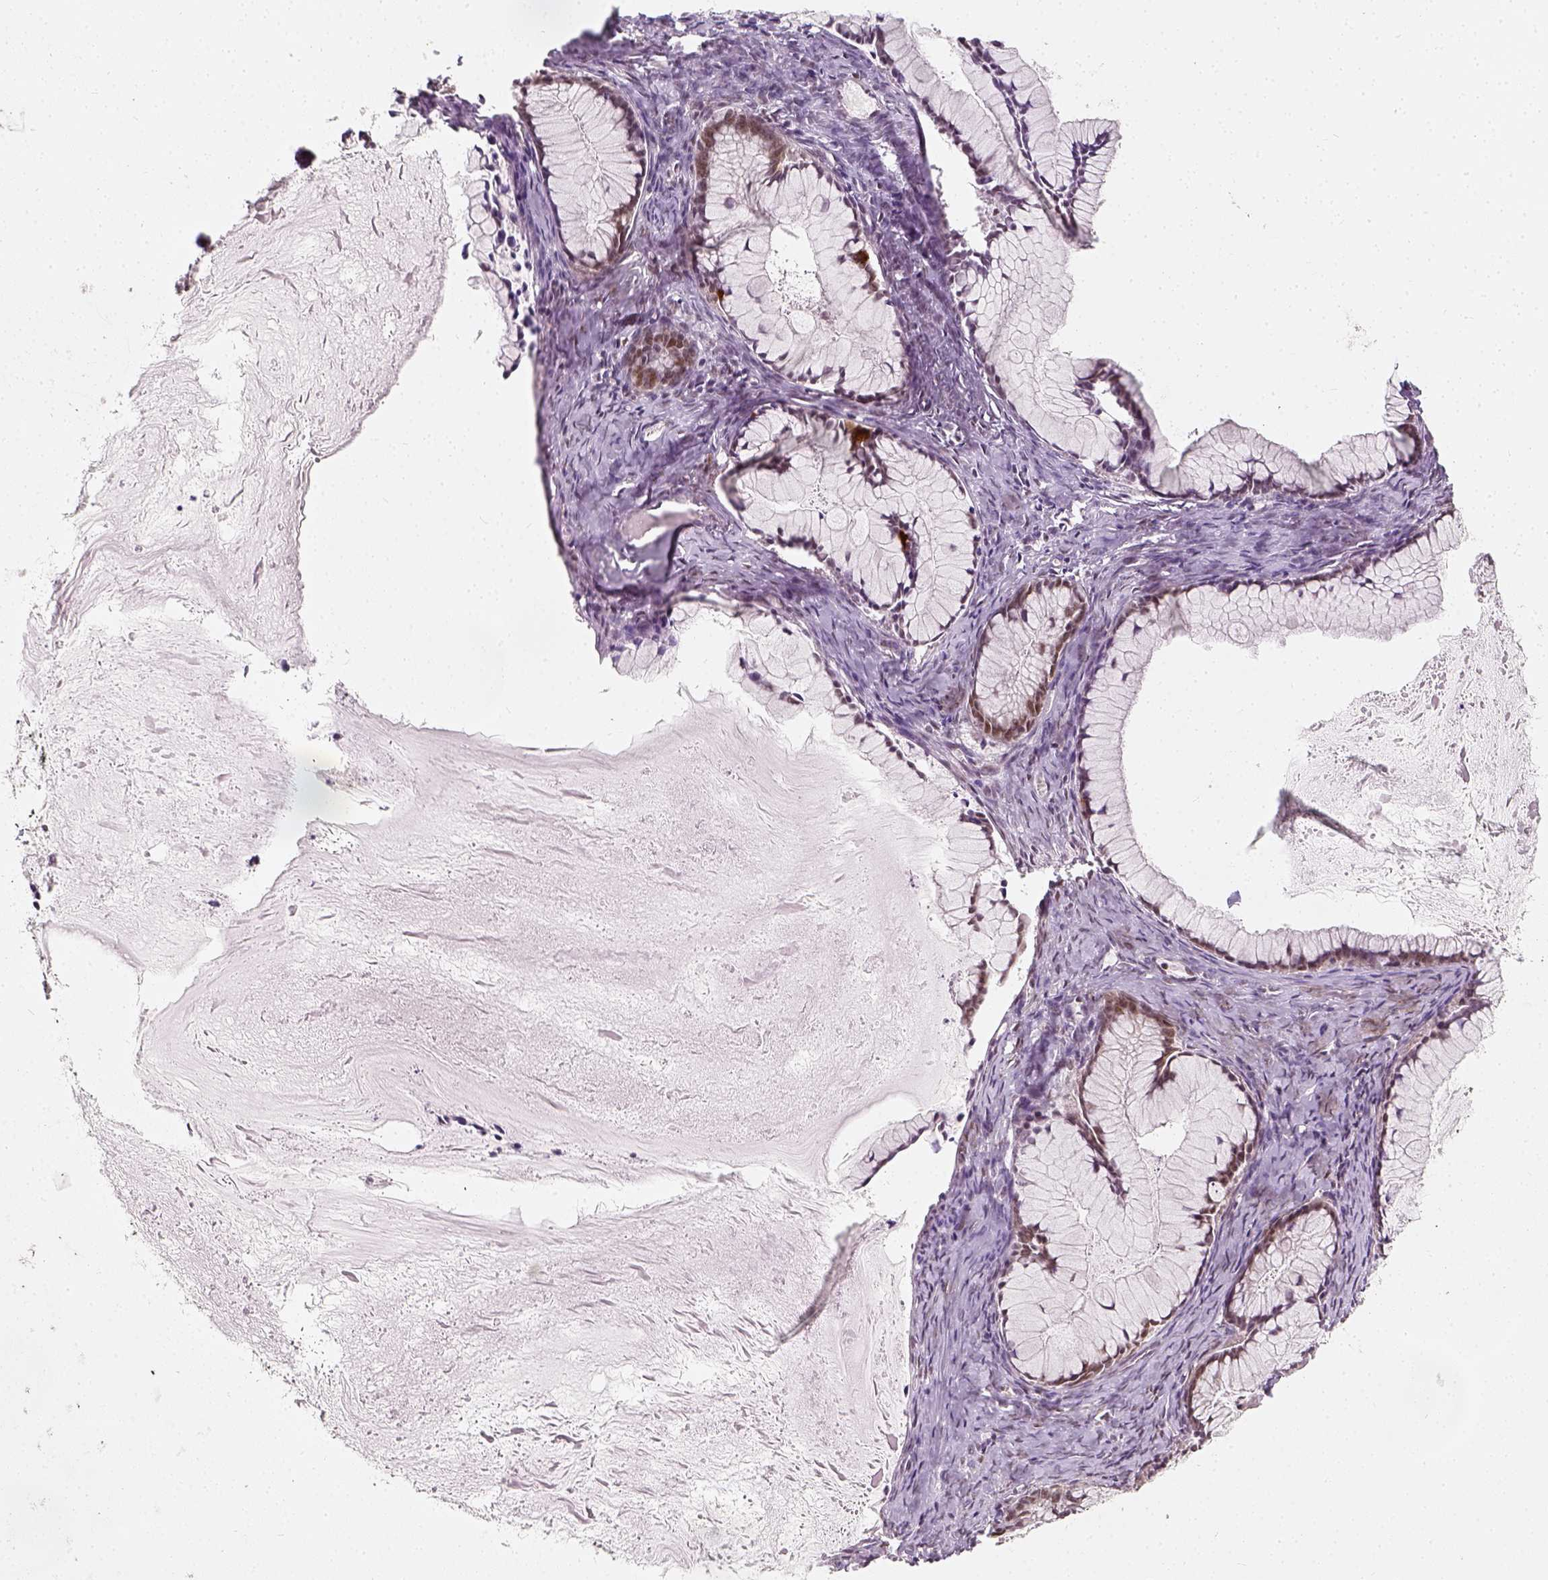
{"staining": {"intensity": "moderate", "quantity": ">75%", "location": "nuclear"}, "tissue": "ovarian cancer", "cell_type": "Tumor cells", "image_type": "cancer", "snomed": [{"axis": "morphology", "description": "Cystadenocarcinoma, mucinous, NOS"}, {"axis": "topography", "description": "Ovary"}], "caption": "High-power microscopy captured an immunohistochemistry photomicrograph of ovarian mucinous cystadenocarcinoma, revealing moderate nuclear staining in approximately >75% of tumor cells. The staining was performed using DAB (3,3'-diaminobenzidine), with brown indicating positive protein expression. Nuclei are stained blue with hematoxylin.", "gene": "ZMAT3", "patient": {"sex": "female", "age": 41}}